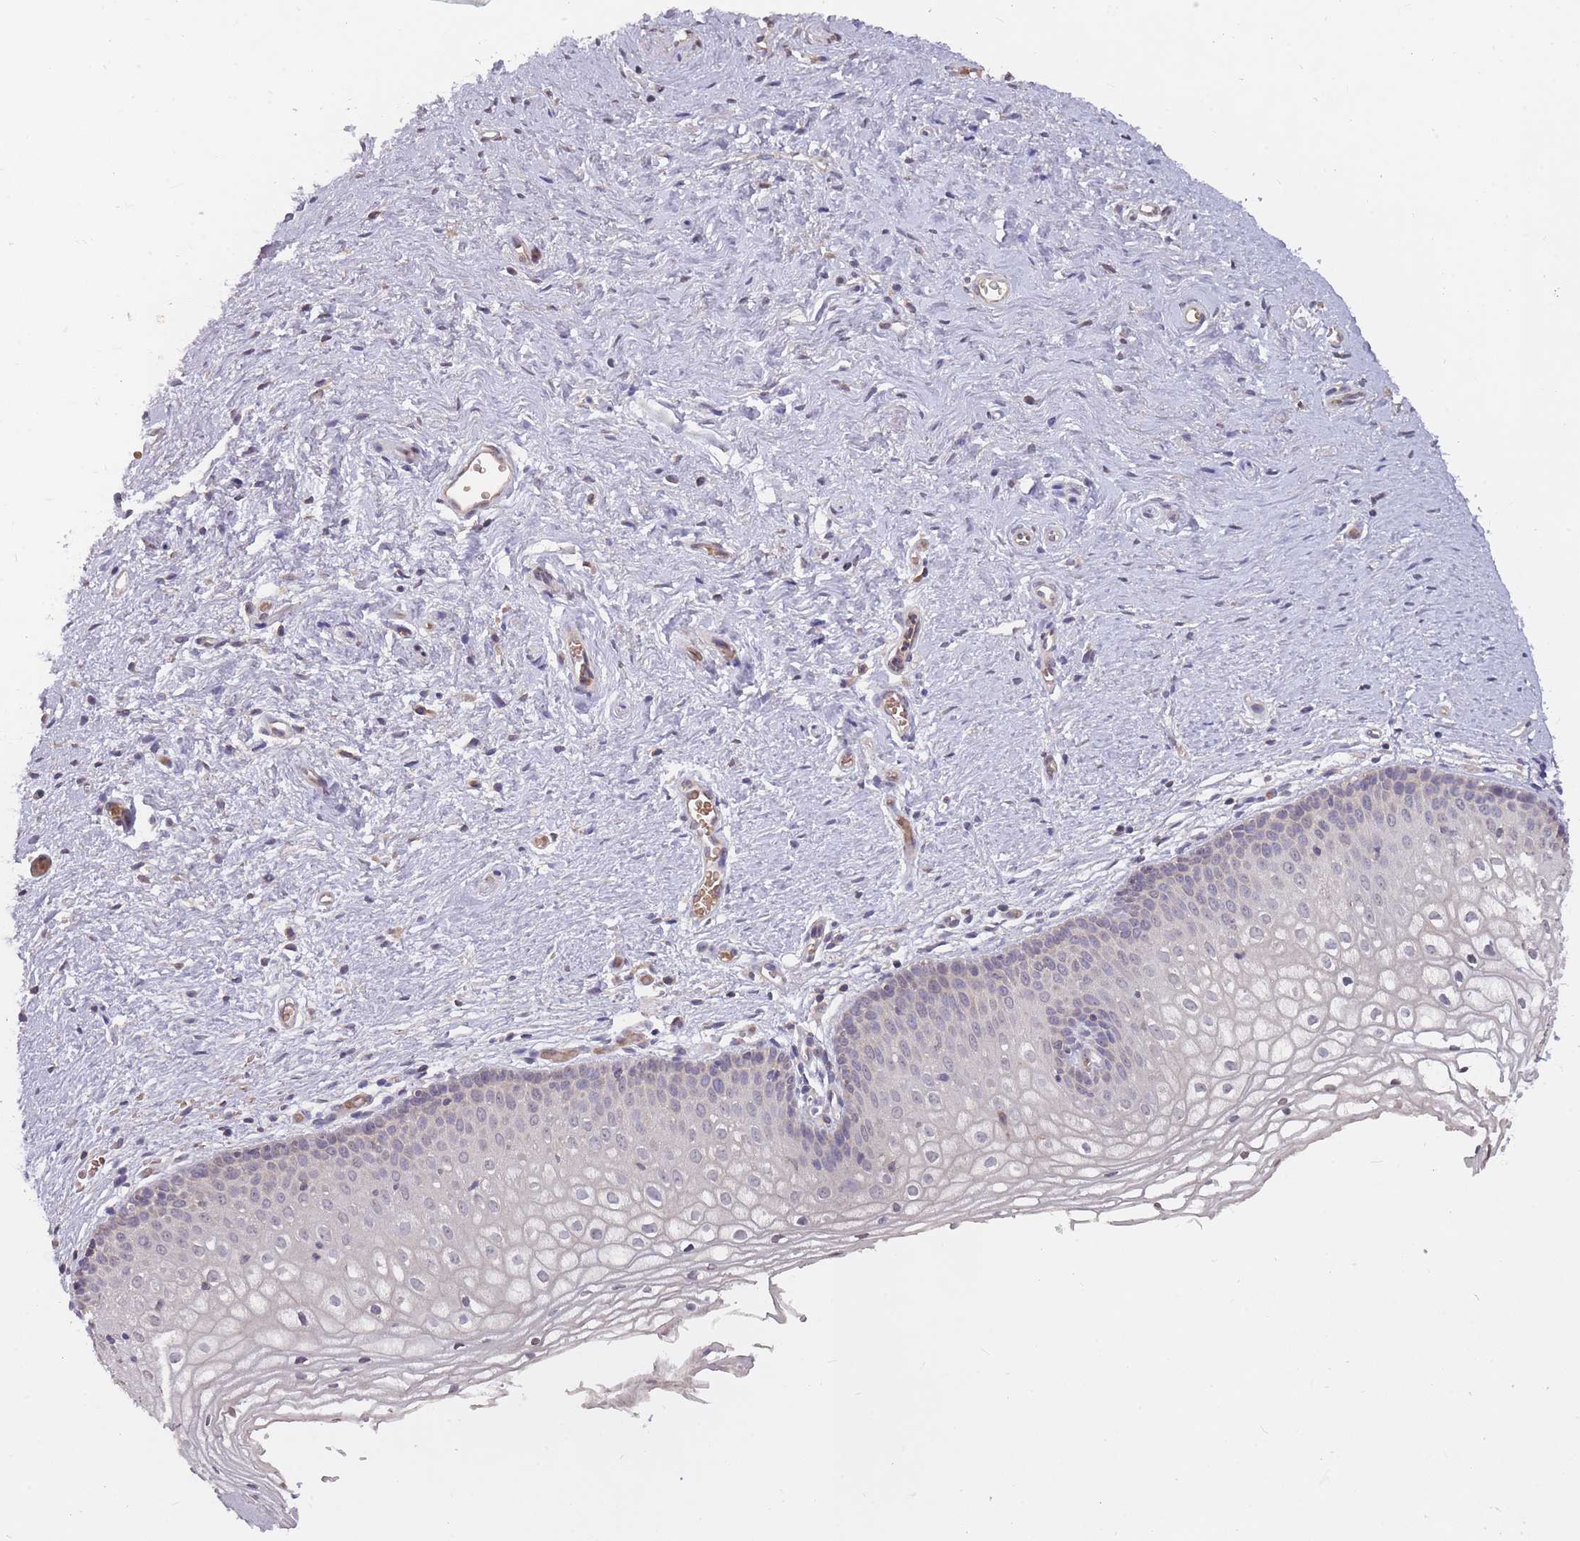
{"staining": {"intensity": "negative", "quantity": "none", "location": "none"}, "tissue": "vagina", "cell_type": "Squamous epithelial cells", "image_type": "normal", "snomed": [{"axis": "morphology", "description": "Normal tissue, NOS"}, {"axis": "topography", "description": "Vagina"}], "caption": "A high-resolution image shows immunohistochemistry (IHC) staining of benign vagina, which displays no significant positivity in squamous epithelial cells. Brightfield microscopy of immunohistochemistry stained with DAB (brown) and hematoxylin (blue), captured at high magnification.", "gene": "ADCYAP1R1", "patient": {"sex": "female", "age": 60}}